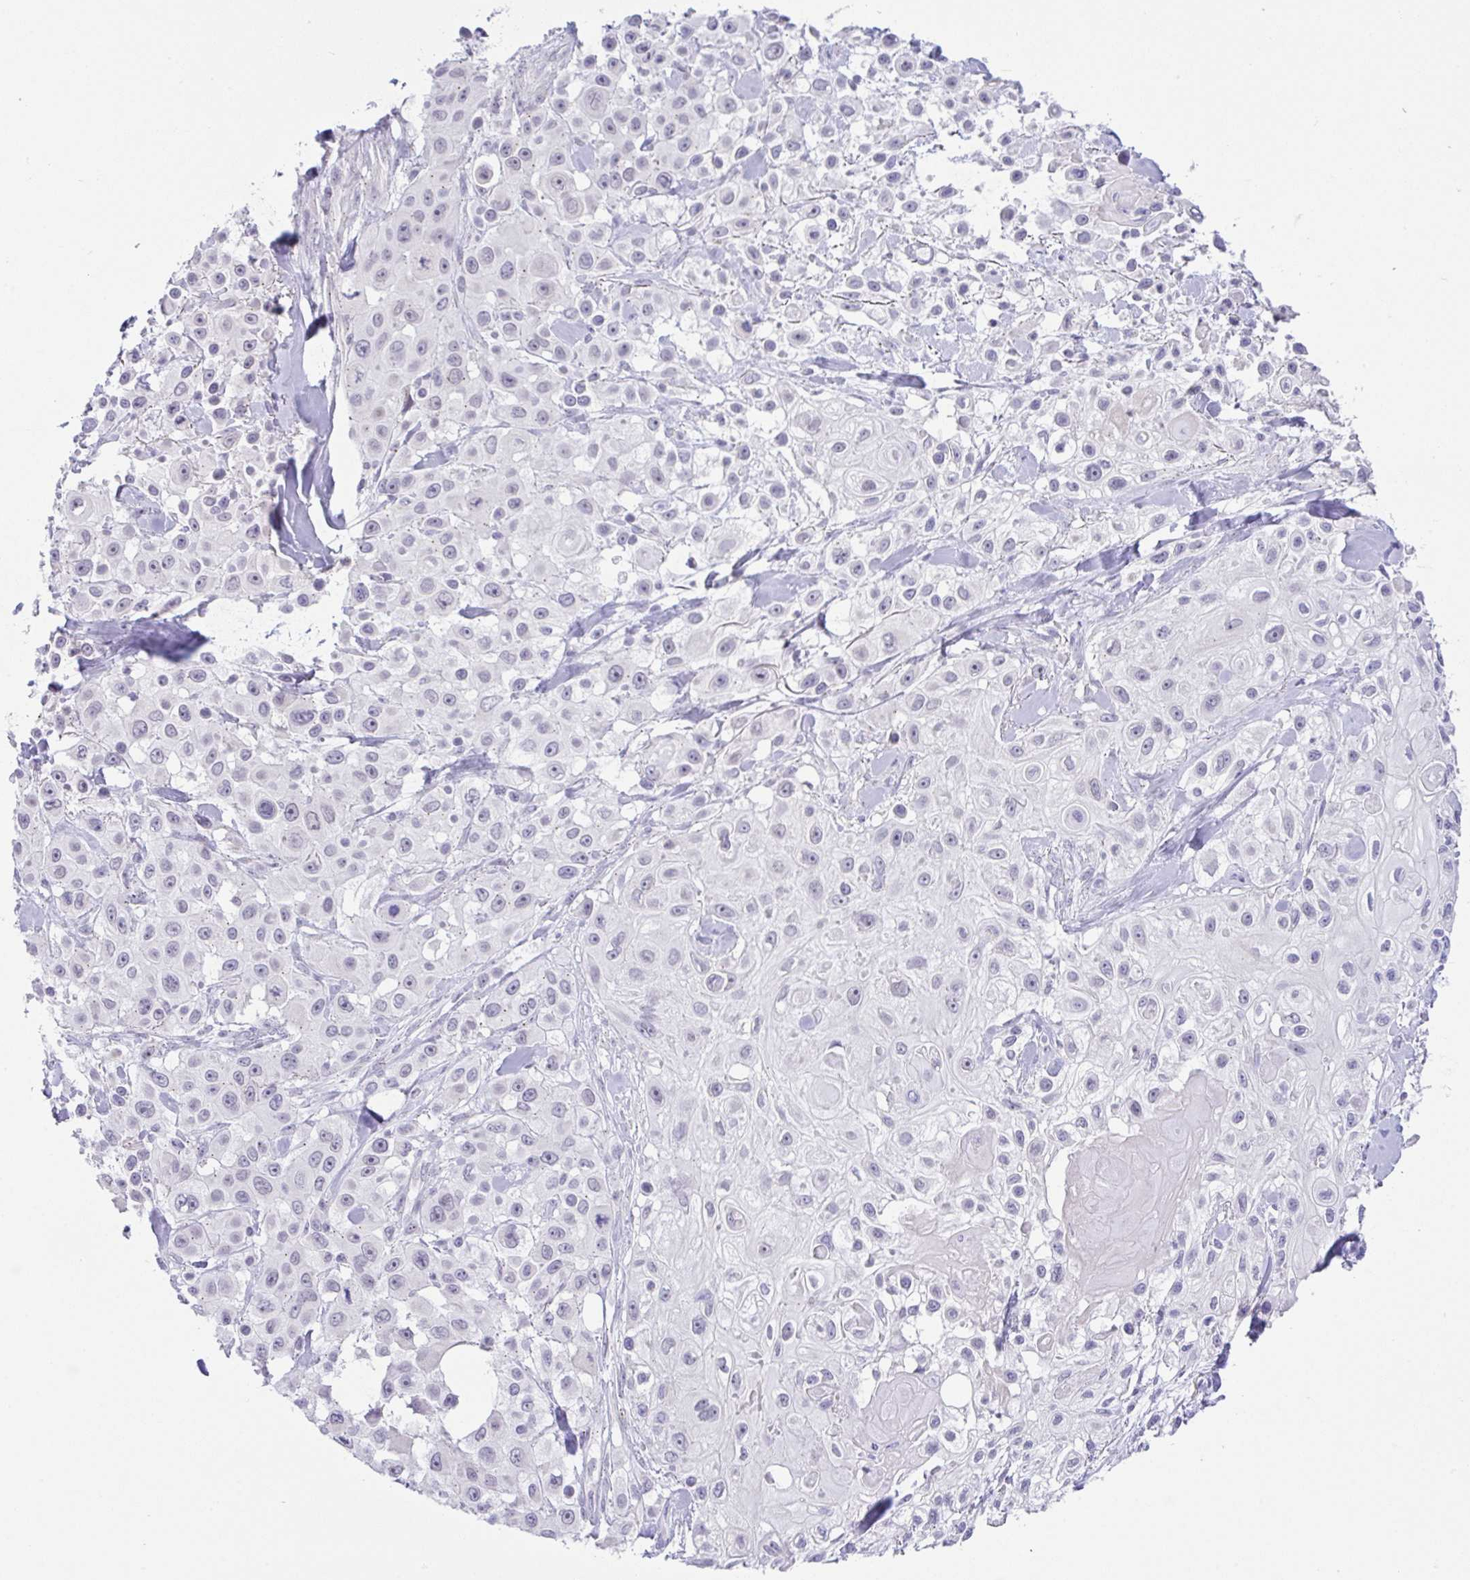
{"staining": {"intensity": "negative", "quantity": "none", "location": "none"}, "tissue": "skin cancer", "cell_type": "Tumor cells", "image_type": "cancer", "snomed": [{"axis": "morphology", "description": "Squamous cell carcinoma, NOS"}, {"axis": "topography", "description": "Skin"}], "caption": "Image shows no protein staining in tumor cells of skin cancer (squamous cell carcinoma) tissue.", "gene": "FAM177A1", "patient": {"sex": "male", "age": 63}}